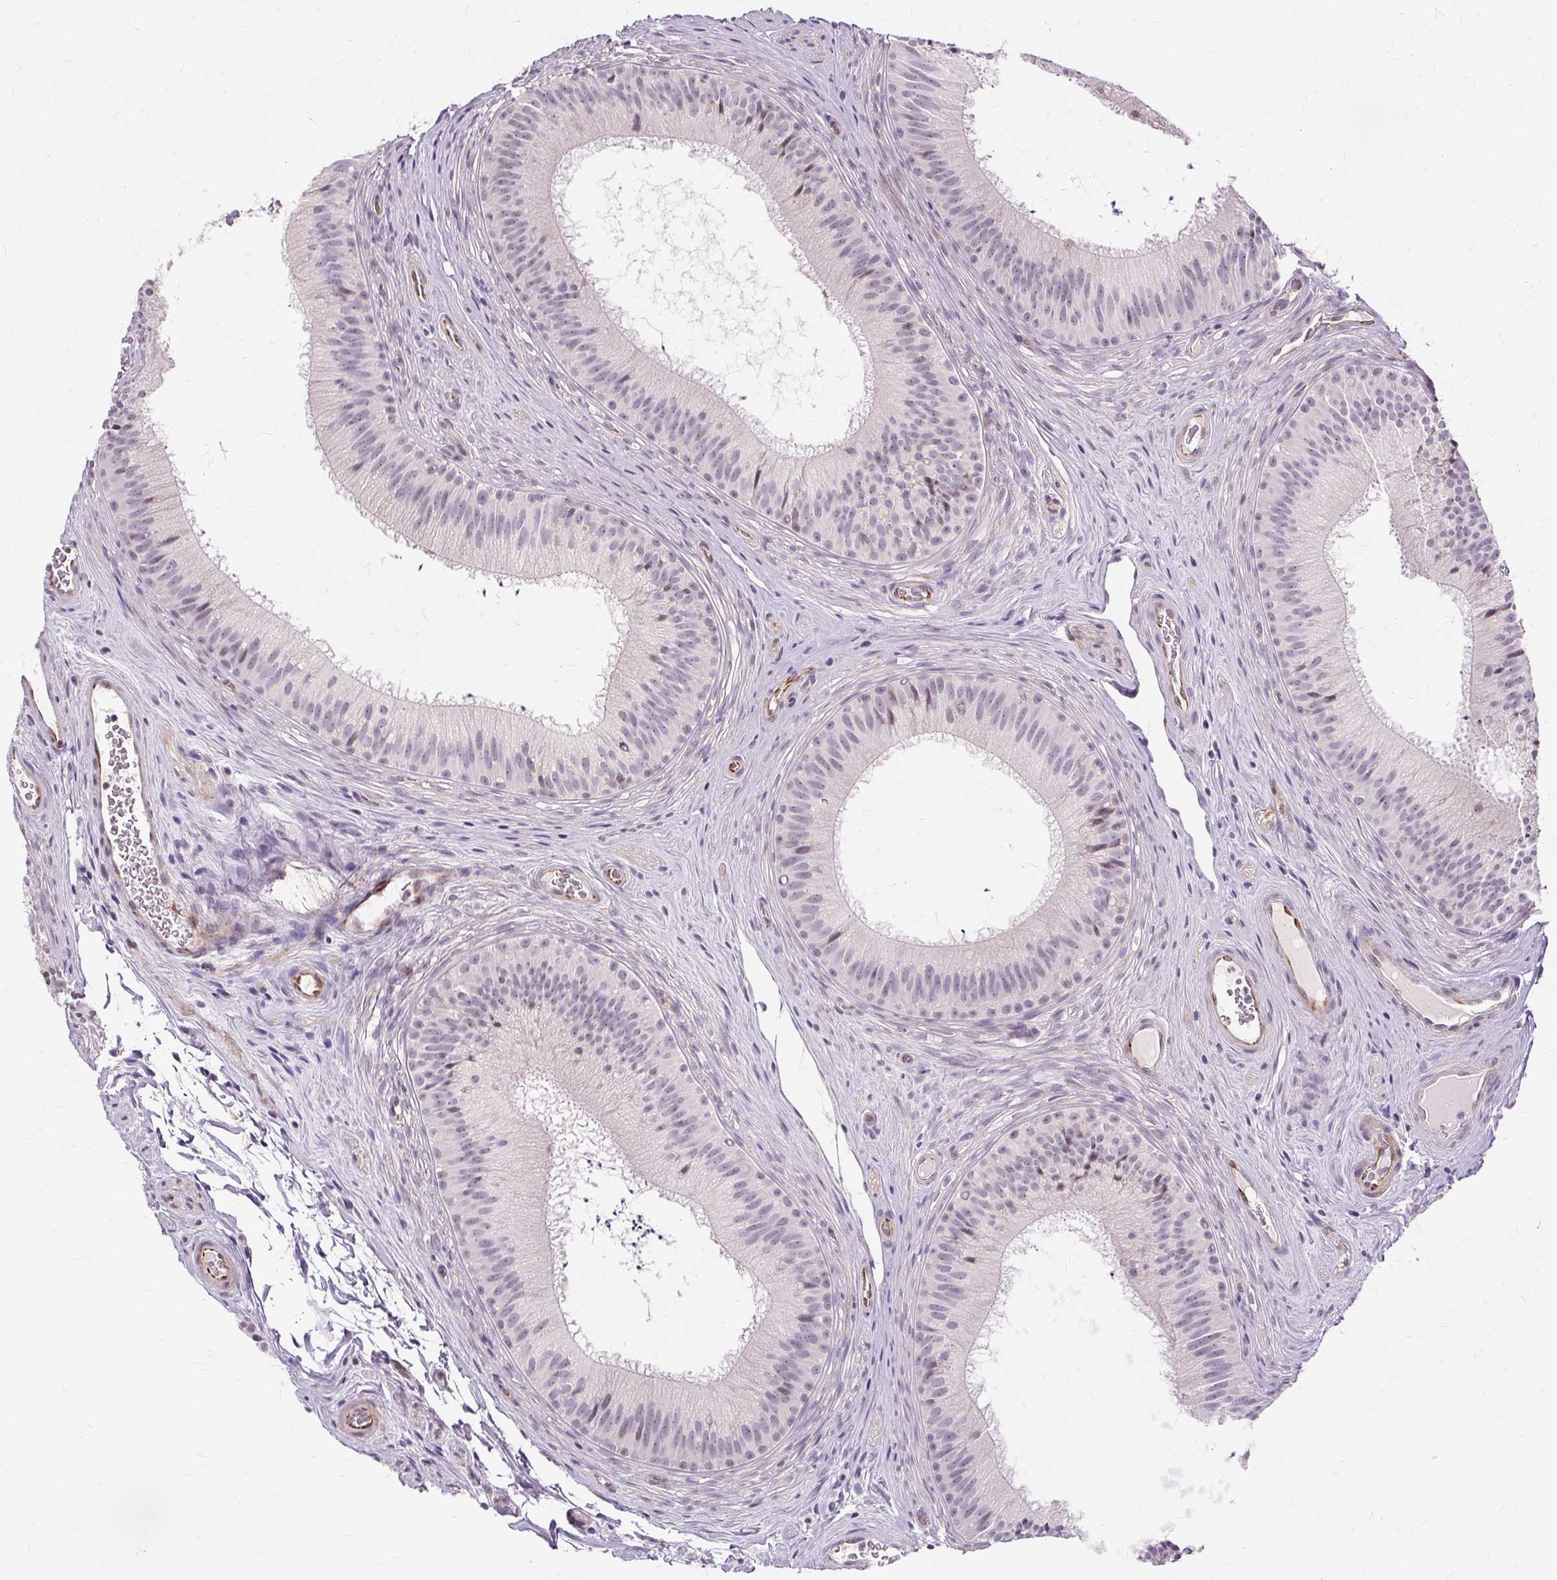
{"staining": {"intensity": "moderate", "quantity": "<25%", "location": "cytoplasmic/membranous,nuclear"}, "tissue": "epididymis", "cell_type": "Glandular cells", "image_type": "normal", "snomed": [{"axis": "morphology", "description": "Normal tissue, NOS"}, {"axis": "topography", "description": "Epididymis"}], "caption": "Benign epididymis demonstrates moderate cytoplasmic/membranous,nuclear staining in about <25% of glandular cells, visualized by immunohistochemistry. (Stains: DAB in brown, nuclei in blue, Microscopy: brightfield microscopy at high magnification).", "gene": "MMACHC", "patient": {"sex": "male", "age": 24}}